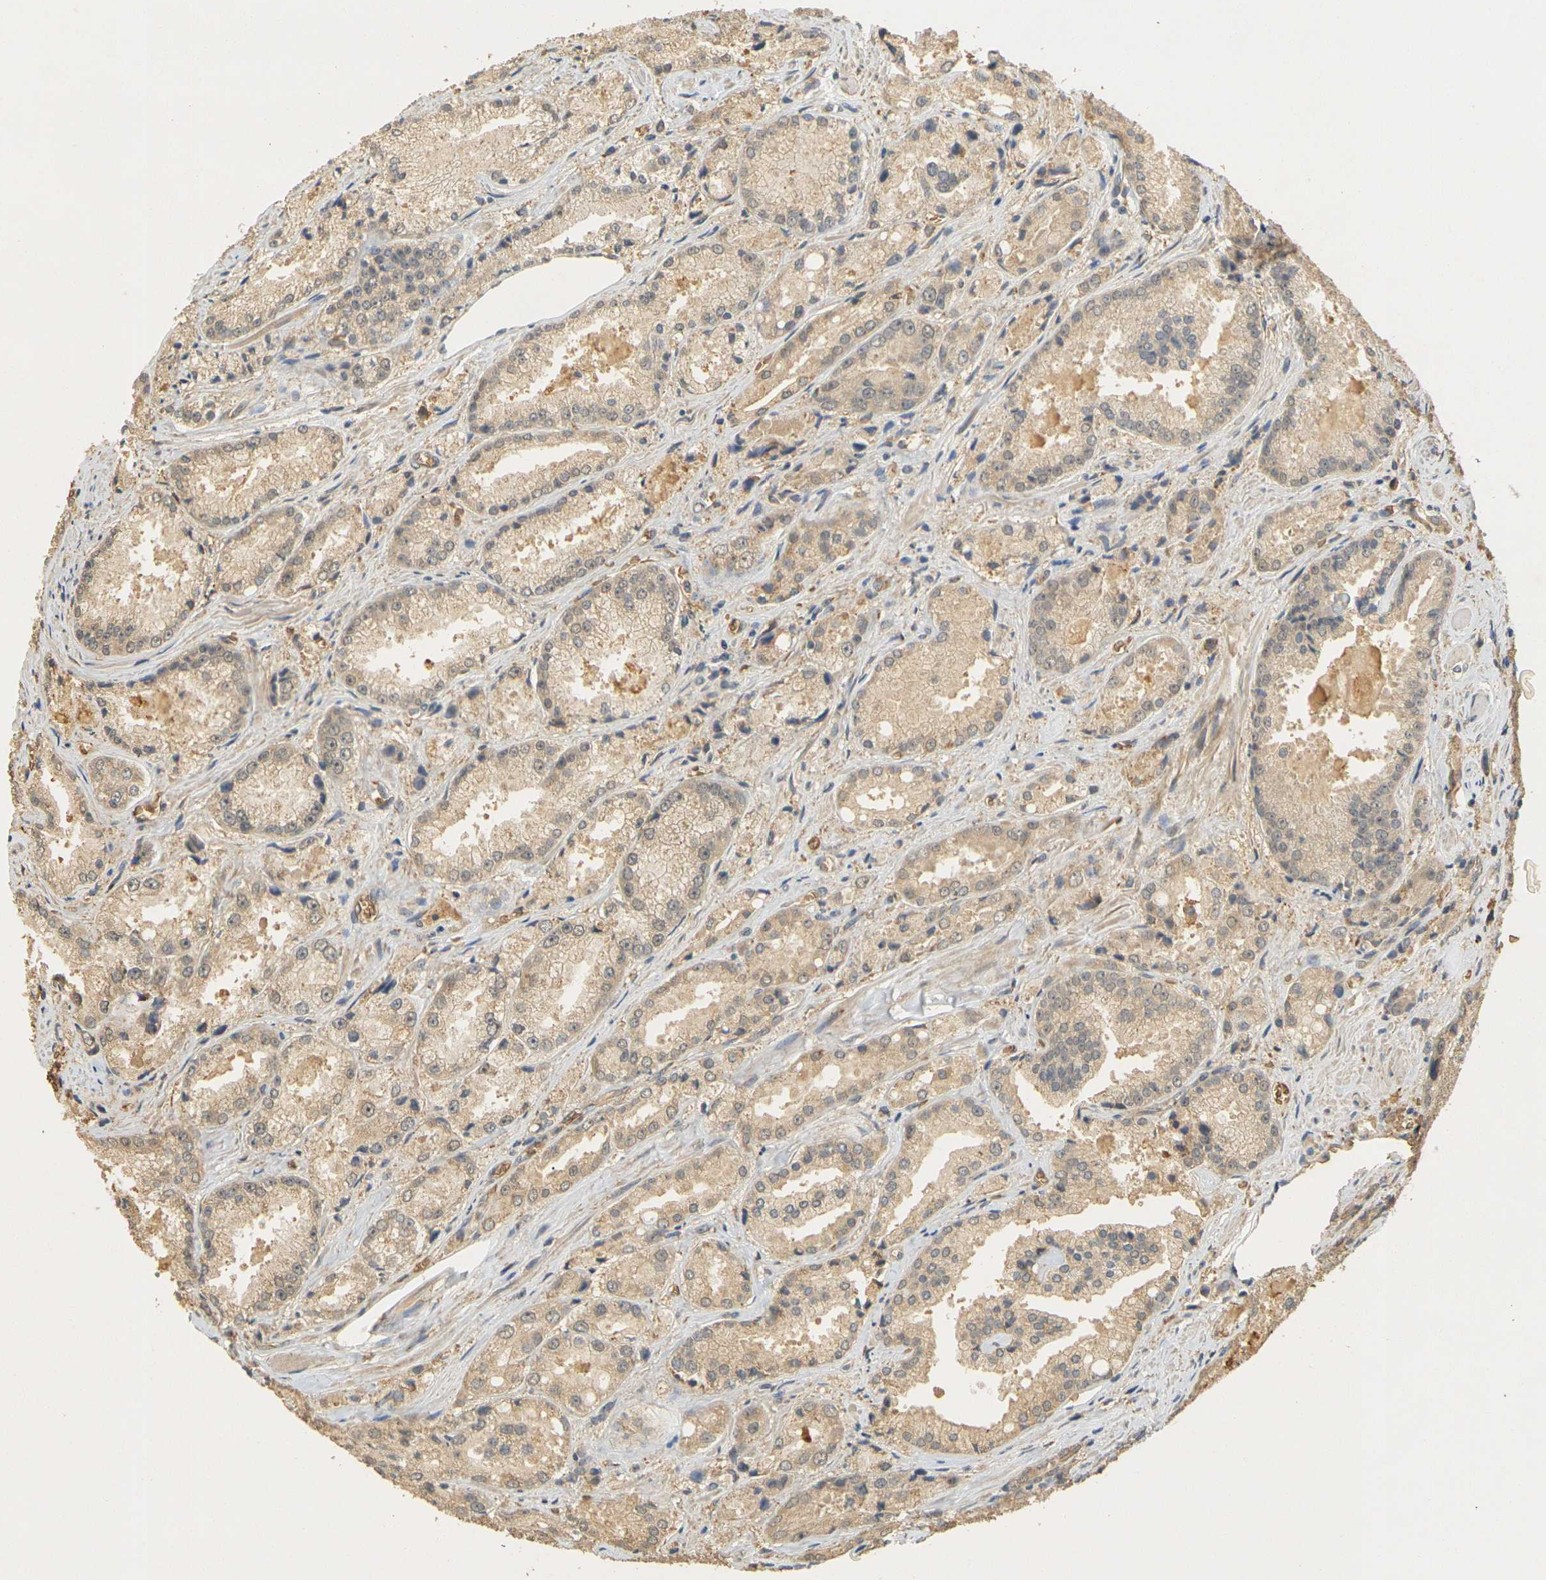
{"staining": {"intensity": "moderate", "quantity": ">75%", "location": "cytoplasmic/membranous"}, "tissue": "prostate cancer", "cell_type": "Tumor cells", "image_type": "cancer", "snomed": [{"axis": "morphology", "description": "Adenocarcinoma, Low grade"}, {"axis": "topography", "description": "Prostate"}], "caption": "Protein staining of prostate low-grade adenocarcinoma tissue reveals moderate cytoplasmic/membranous staining in about >75% of tumor cells.", "gene": "MEGF9", "patient": {"sex": "male", "age": 64}}